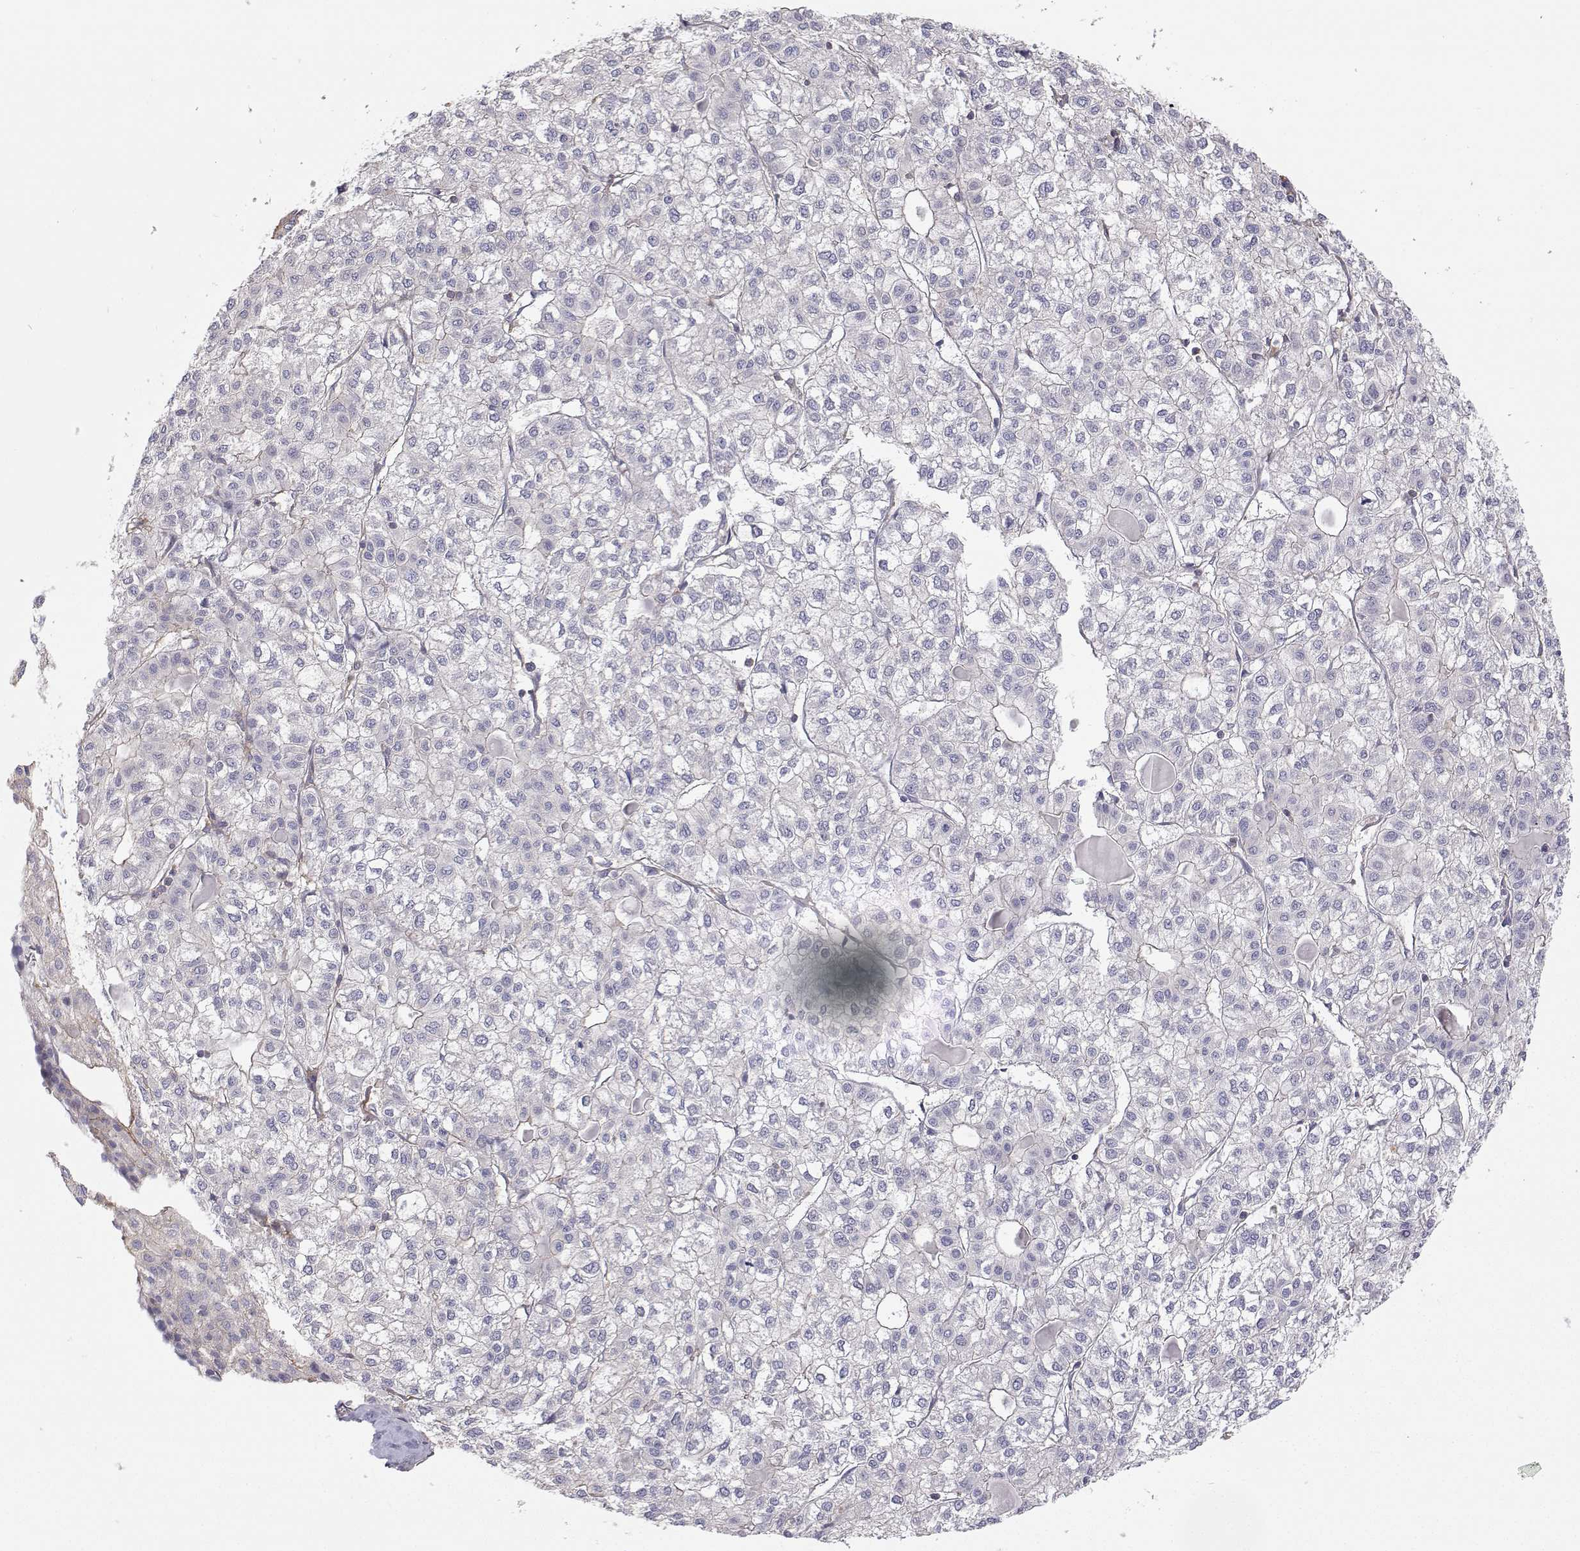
{"staining": {"intensity": "negative", "quantity": "none", "location": "none"}, "tissue": "liver cancer", "cell_type": "Tumor cells", "image_type": "cancer", "snomed": [{"axis": "morphology", "description": "Carcinoma, Hepatocellular, NOS"}, {"axis": "topography", "description": "Liver"}], "caption": "Immunohistochemical staining of hepatocellular carcinoma (liver) shows no significant expression in tumor cells. (IHC, brightfield microscopy, high magnification).", "gene": "MYH9", "patient": {"sex": "female", "age": 43}}